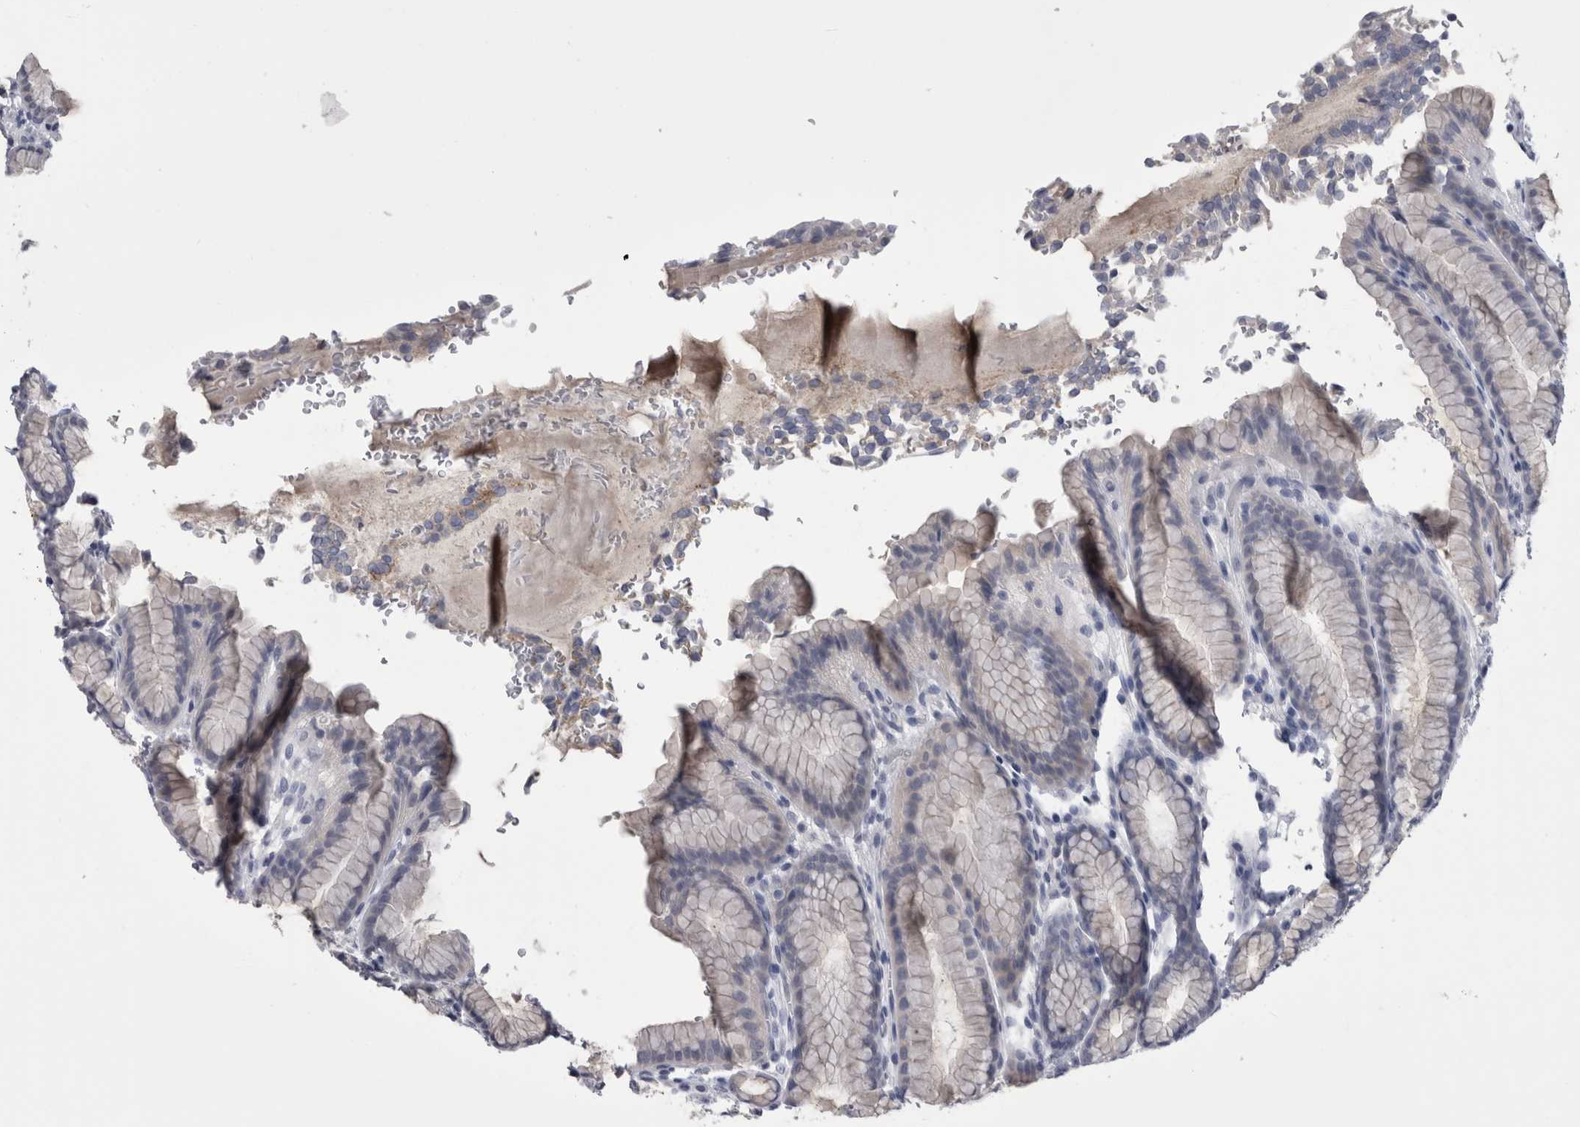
{"staining": {"intensity": "negative", "quantity": "none", "location": "none"}, "tissue": "stomach", "cell_type": "Glandular cells", "image_type": "normal", "snomed": [{"axis": "morphology", "description": "Normal tissue, NOS"}, {"axis": "topography", "description": "Stomach"}], "caption": "IHC micrograph of benign stomach: human stomach stained with DAB shows no significant protein expression in glandular cells. (DAB (3,3'-diaminobenzidine) immunohistochemistry (IHC) with hematoxylin counter stain).", "gene": "AFMID", "patient": {"sex": "male", "age": 42}}